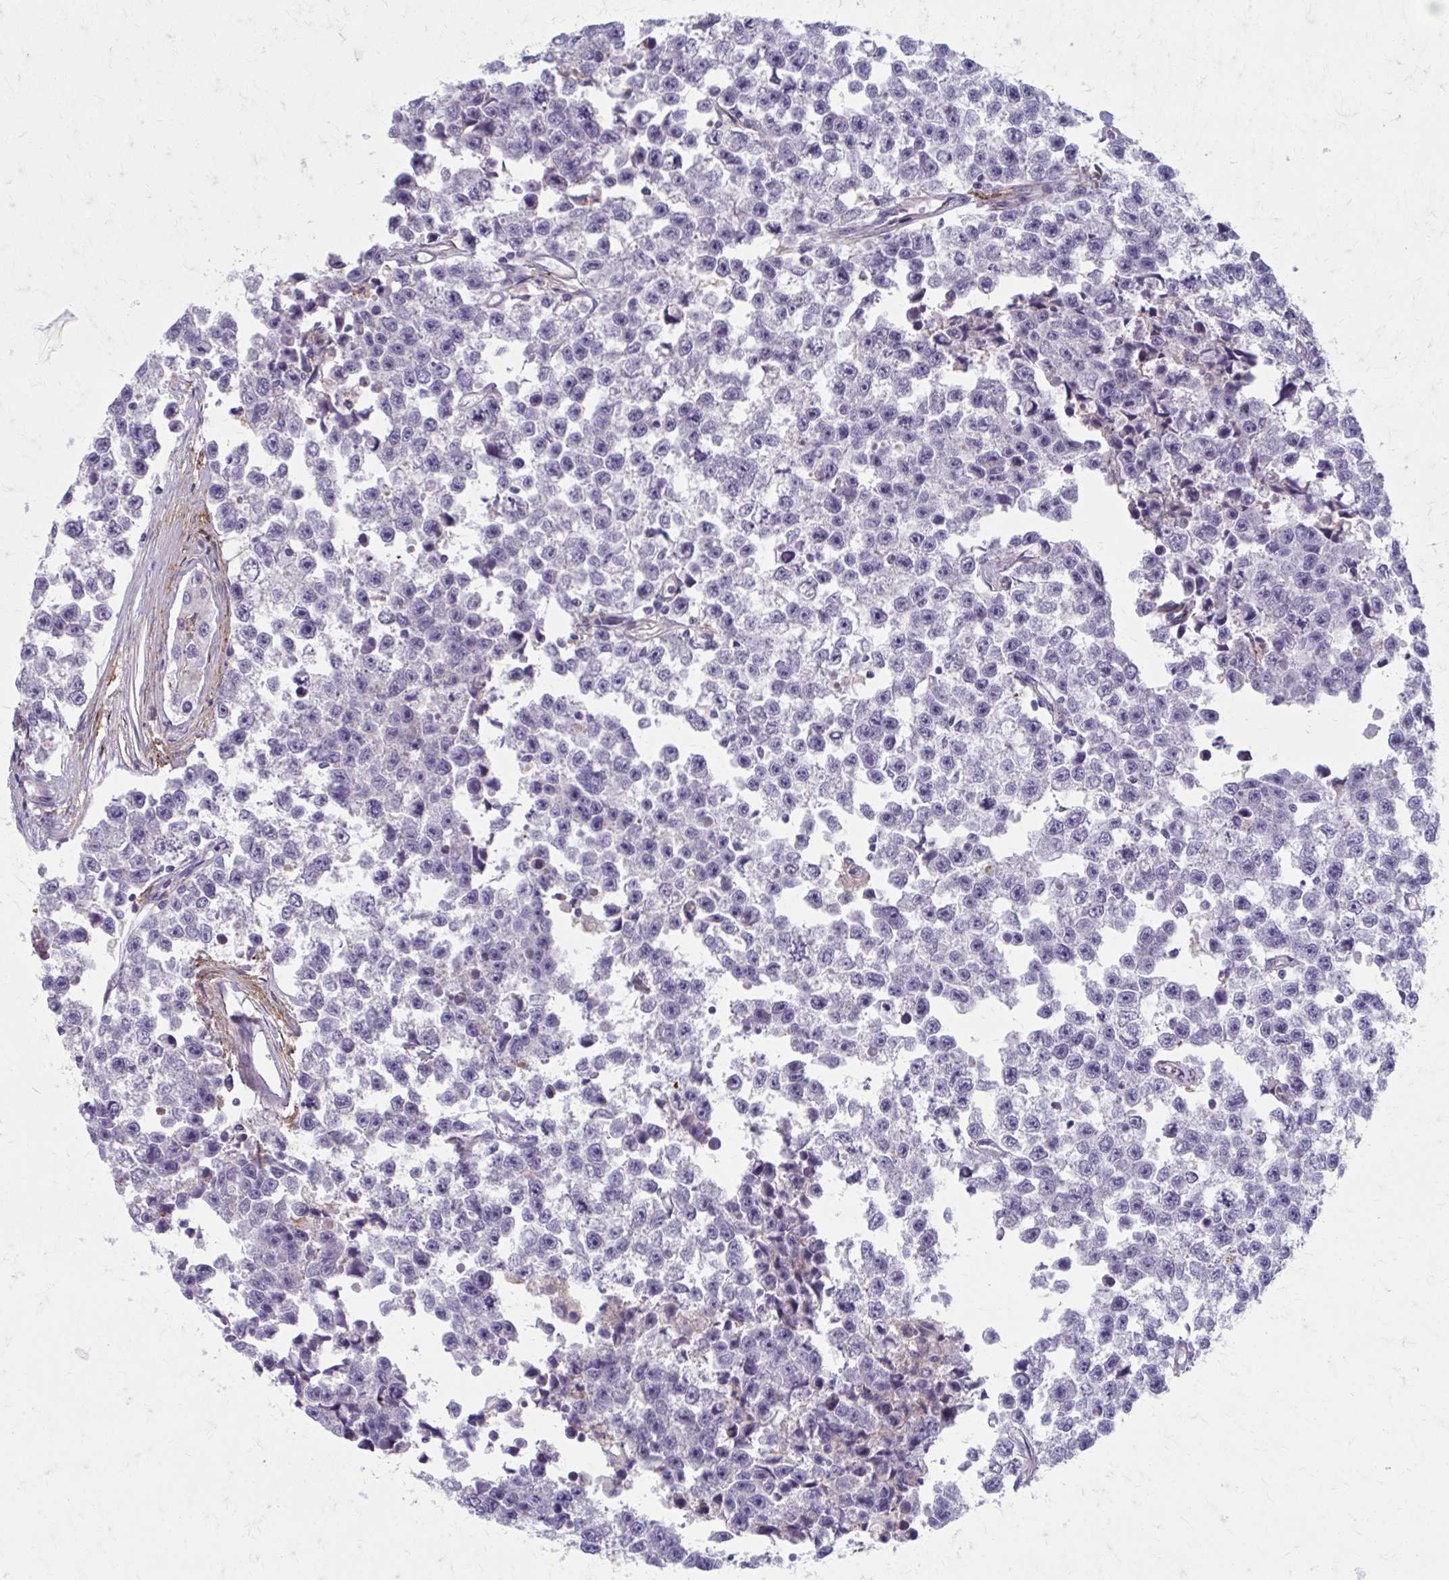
{"staining": {"intensity": "negative", "quantity": "none", "location": "none"}, "tissue": "testis cancer", "cell_type": "Tumor cells", "image_type": "cancer", "snomed": [{"axis": "morphology", "description": "Seminoma, NOS"}, {"axis": "topography", "description": "Testis"}], "caption": "This is an immunohistochemistry (IHC) micrograph of seminoma (testis). There is no expression in tumor cells.", "gene": "MMP14", "patient": {"sex": "male", "age": 26}}